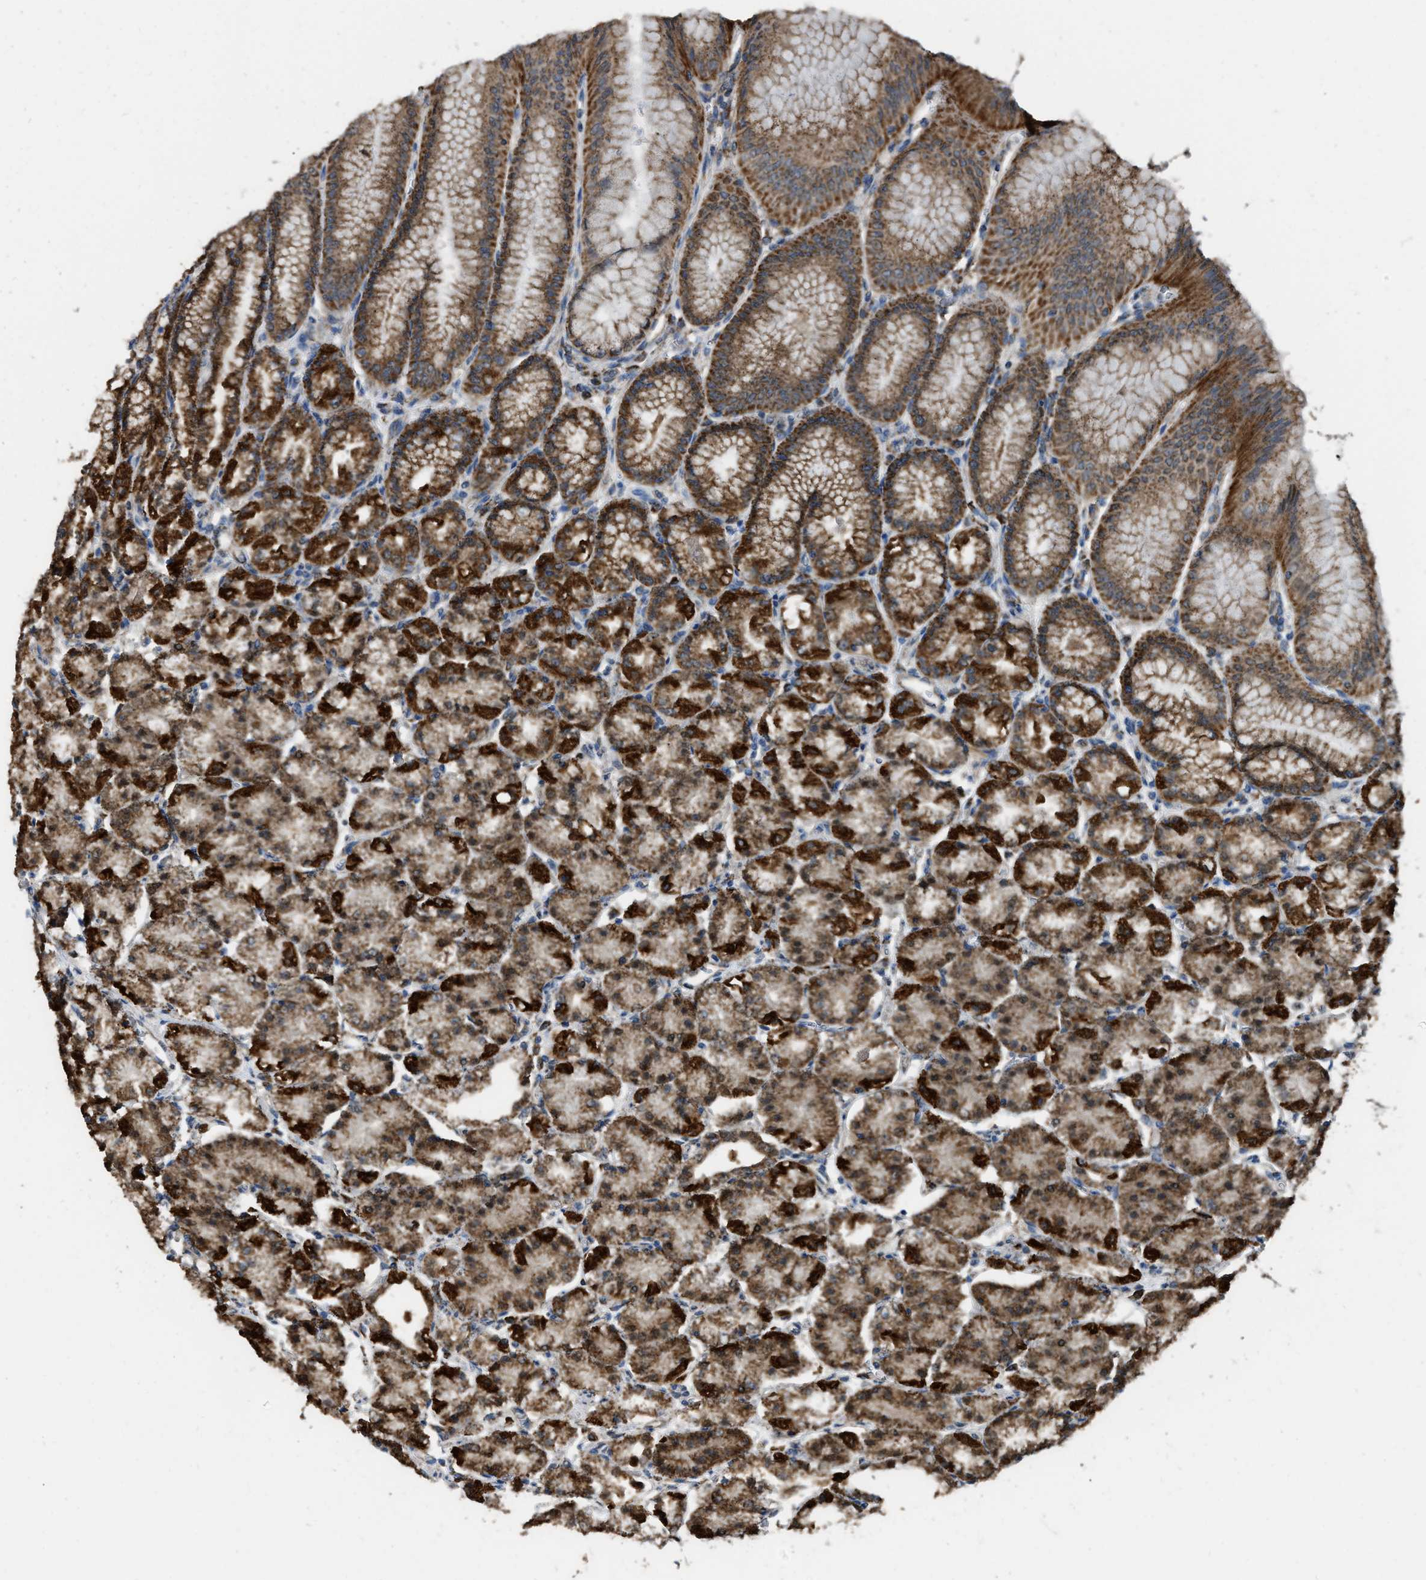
{"staining": {"intensity": "strong", "quantity": ">75%", "location": "cytoplasmic/membranous"}, "tissue": "stomach", "cell_type": "Glandular cells", "image_type": "normal", "snomed": [{"axis": "morphology", "description": "Normal tissue, NOS"}, {"axis": "topography", "description": "Stomach, lower"}], "caption": "DAB immunohistochemical staining of normal human stomach demonstrates strong cytoplasmic/membranous protein positivity in about >75% of glandular cells.", "gene": "ETFB", "patient": {"sex": "male", "age": 71}}